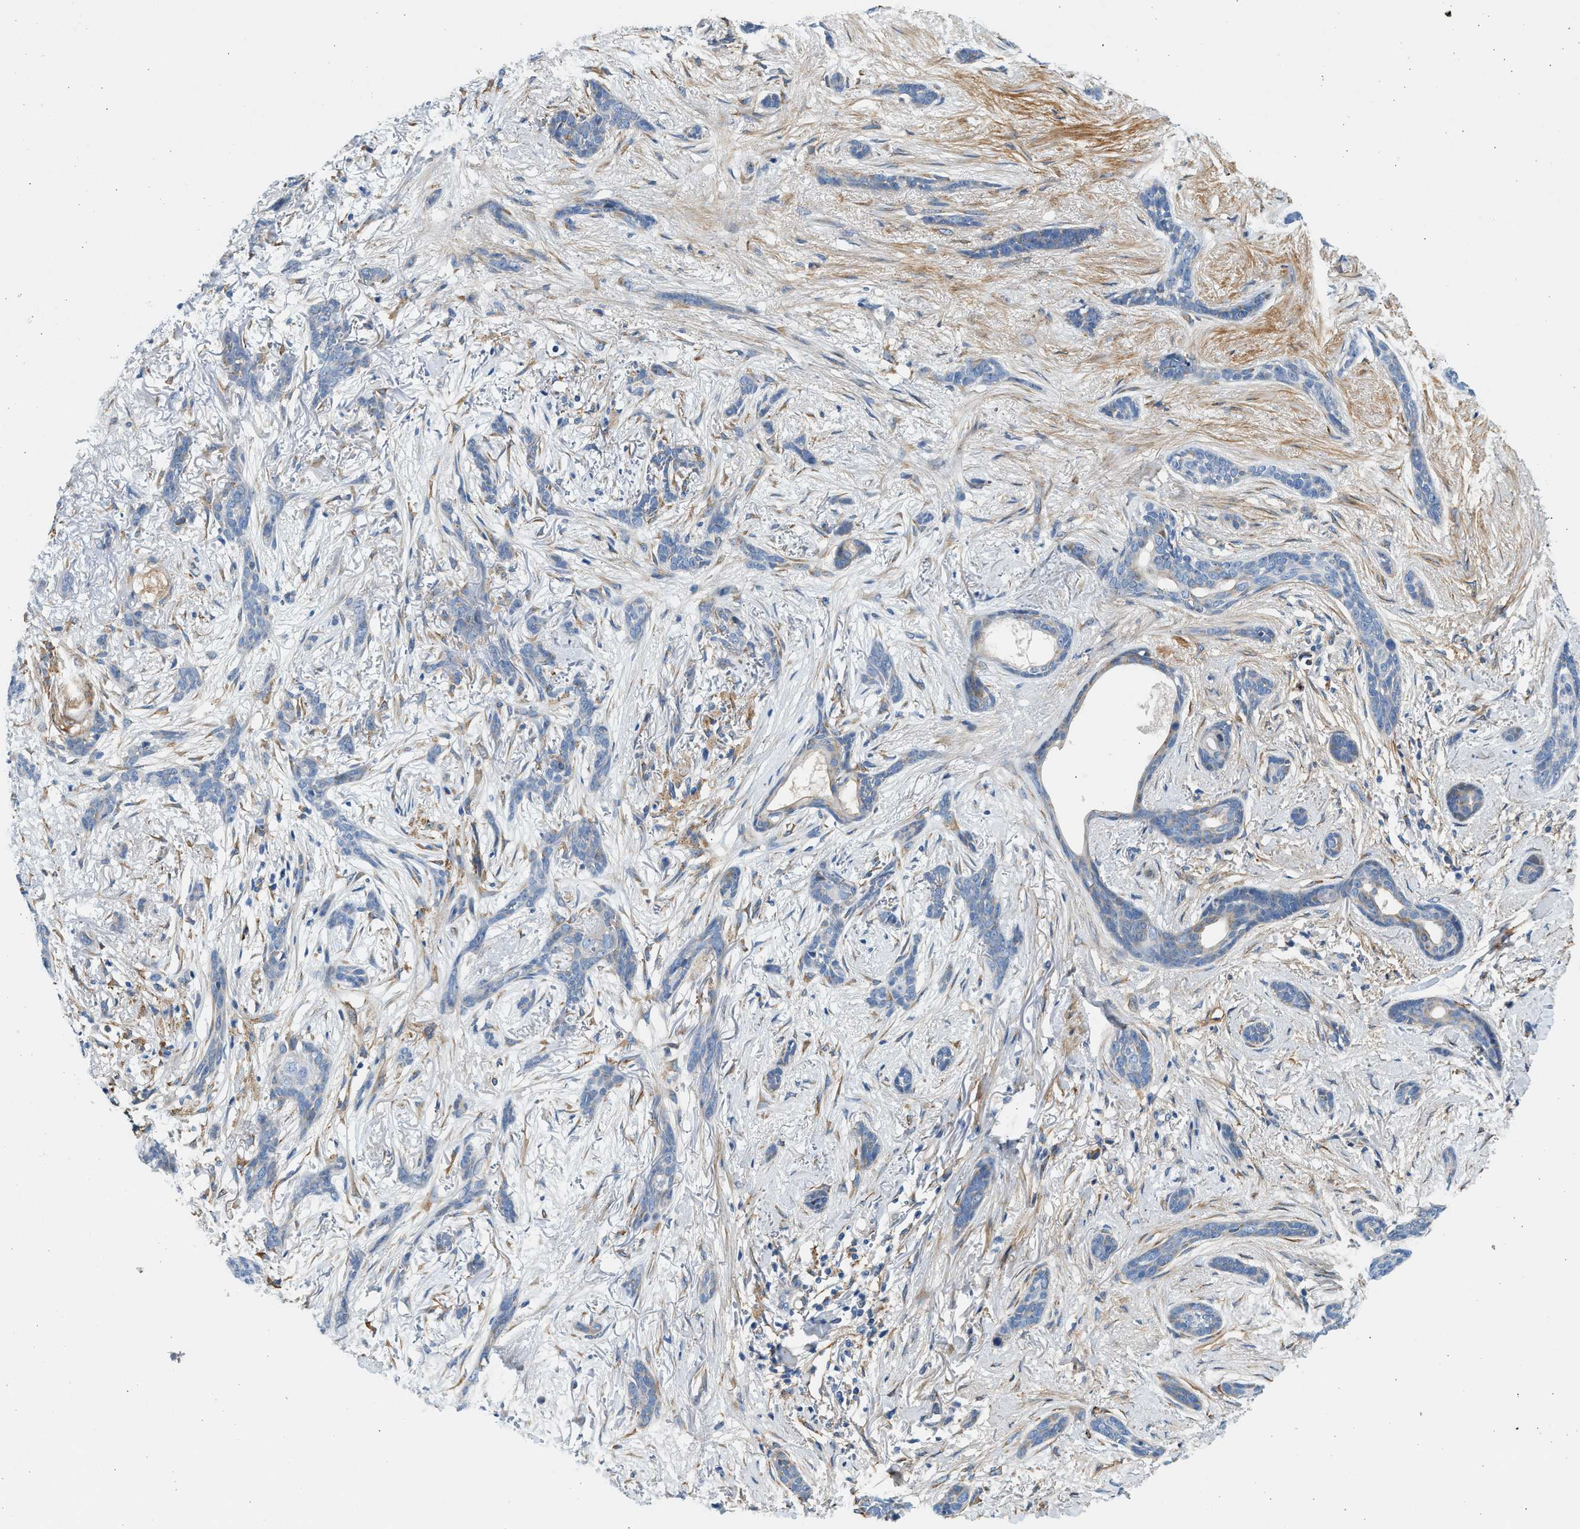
{"staining": {"intensity": "negative", "quantity": "none", "location": "none"}, "tissue": "skin cancer", "cell_type": "Tumor cells", "image_type": "cancer", "snomed": [{"axis": "morphology", "description": "Basal cell carcinoma"}, {"axis": "morphology", "description": "Adnexal tumor, benign"}, {"axis": "topography", "description": "Skin"}], "caption": "Immunohistochemistry image of skin cancer (benign adnexal tumor) stained for a protein (brown), which exhibits no positivity in tumor cells. (Stains: DAB (3,3'-diaminobenzidine) immunohistochemistry with hematoxylin counter stain, Microscopy: brightfield microscopy at high magnification).", "gene": "CNTN6", "patient": {"sex": "female", "age": 42}}